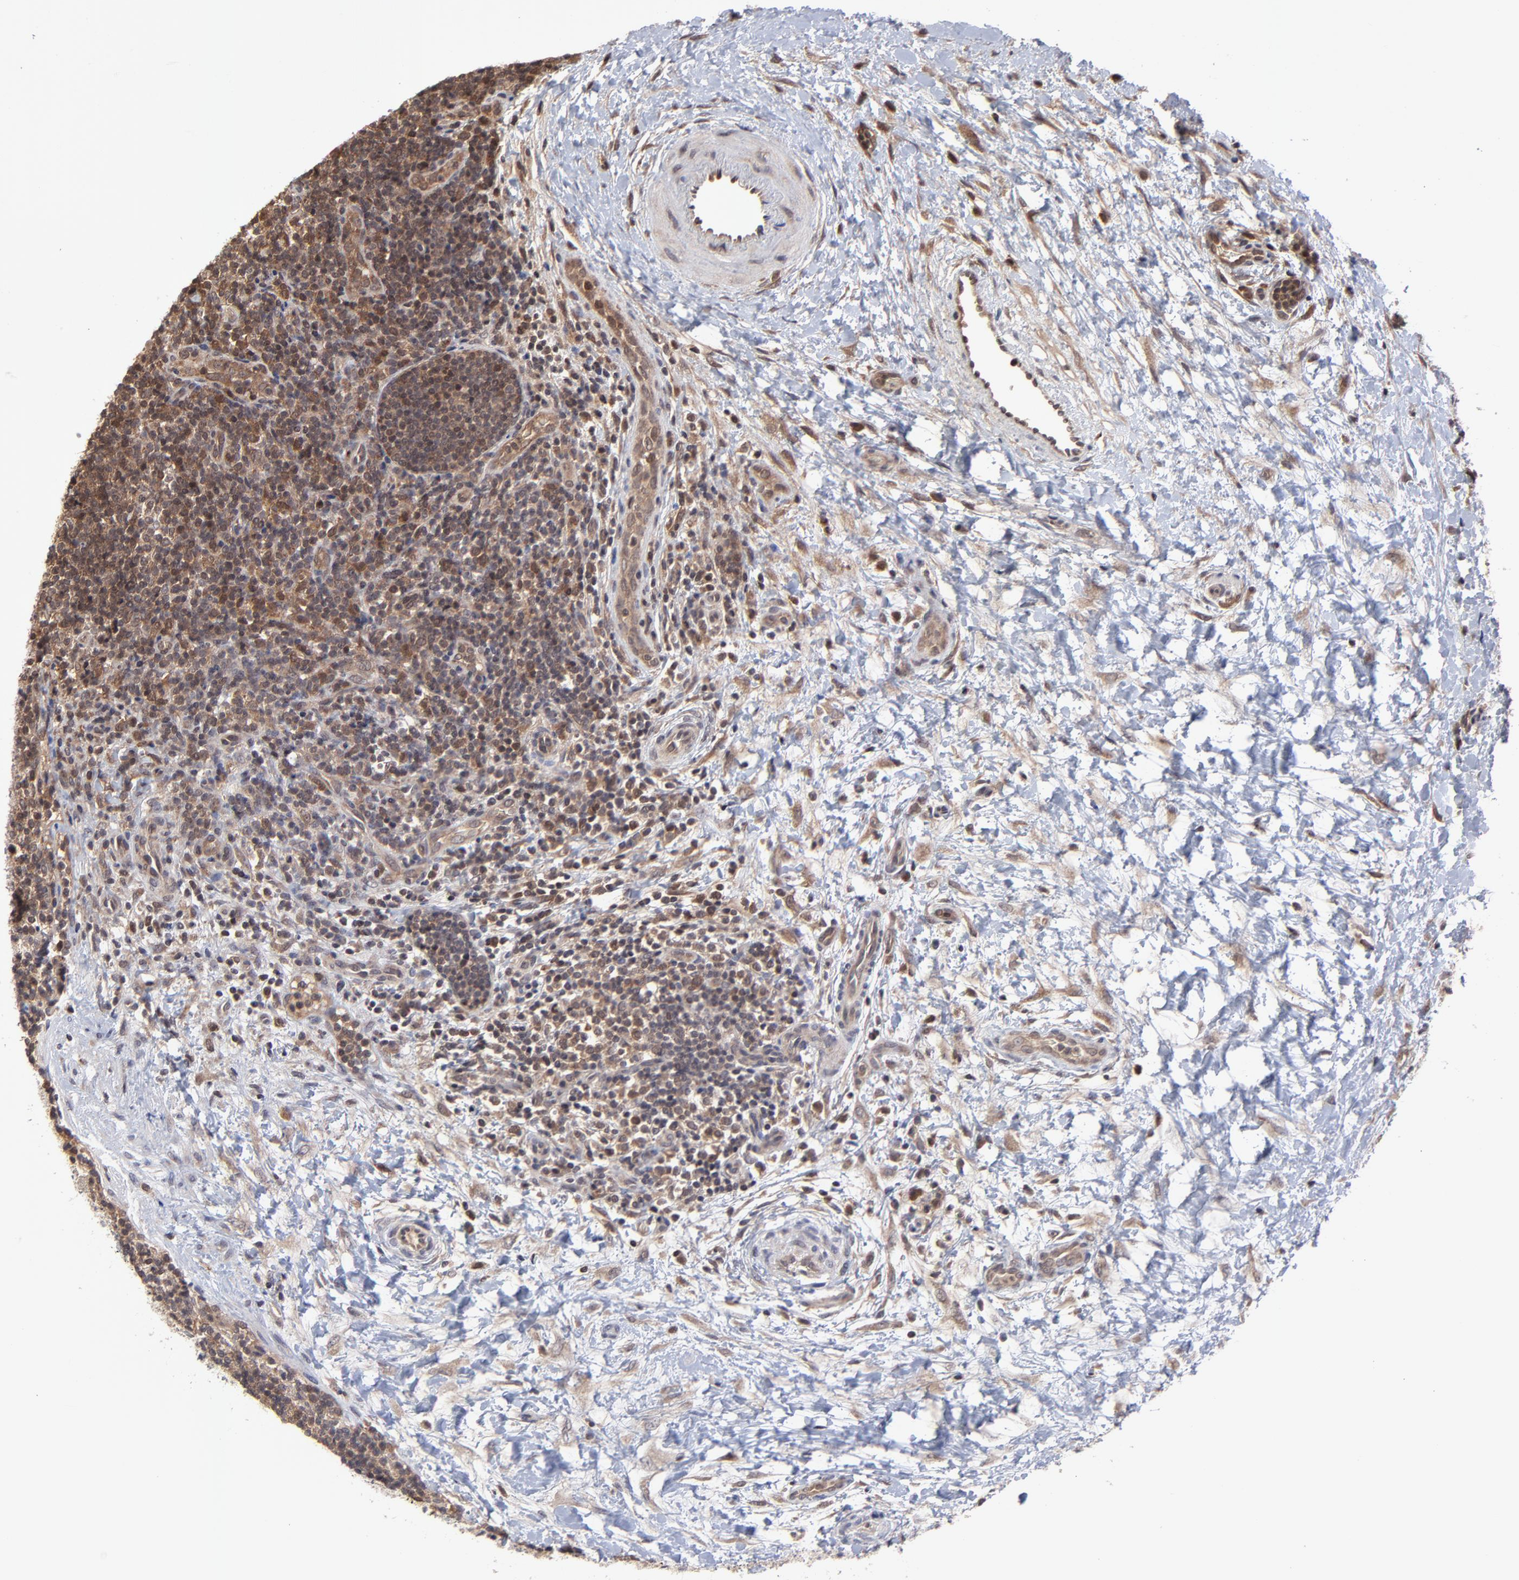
{"staining": {"intensity": "moderate", "quantity": "25%-75%", "location": "cytoplasmic/membranous"}, "tissue": "lymphoma", "cell_type": "Tumor cells", "image_type": "cancer", "snomed": [{"axis": "morphology", "description": "Malignant lymphoma, non-Hodgkin's type, Low grade"}, {"axis": "topography", "description": "Lymph node"}], "caption": "Approximately 25%-75% of tumor cells in human low-grade malignant lymphoma, non-Hodgkin's type show moderate cytoplasmic/membranous protein positivity as visualized by brown immunohistochemical staining.", "gene": "UBE2L6", "patient": {"sex": "female", "age": 76}}